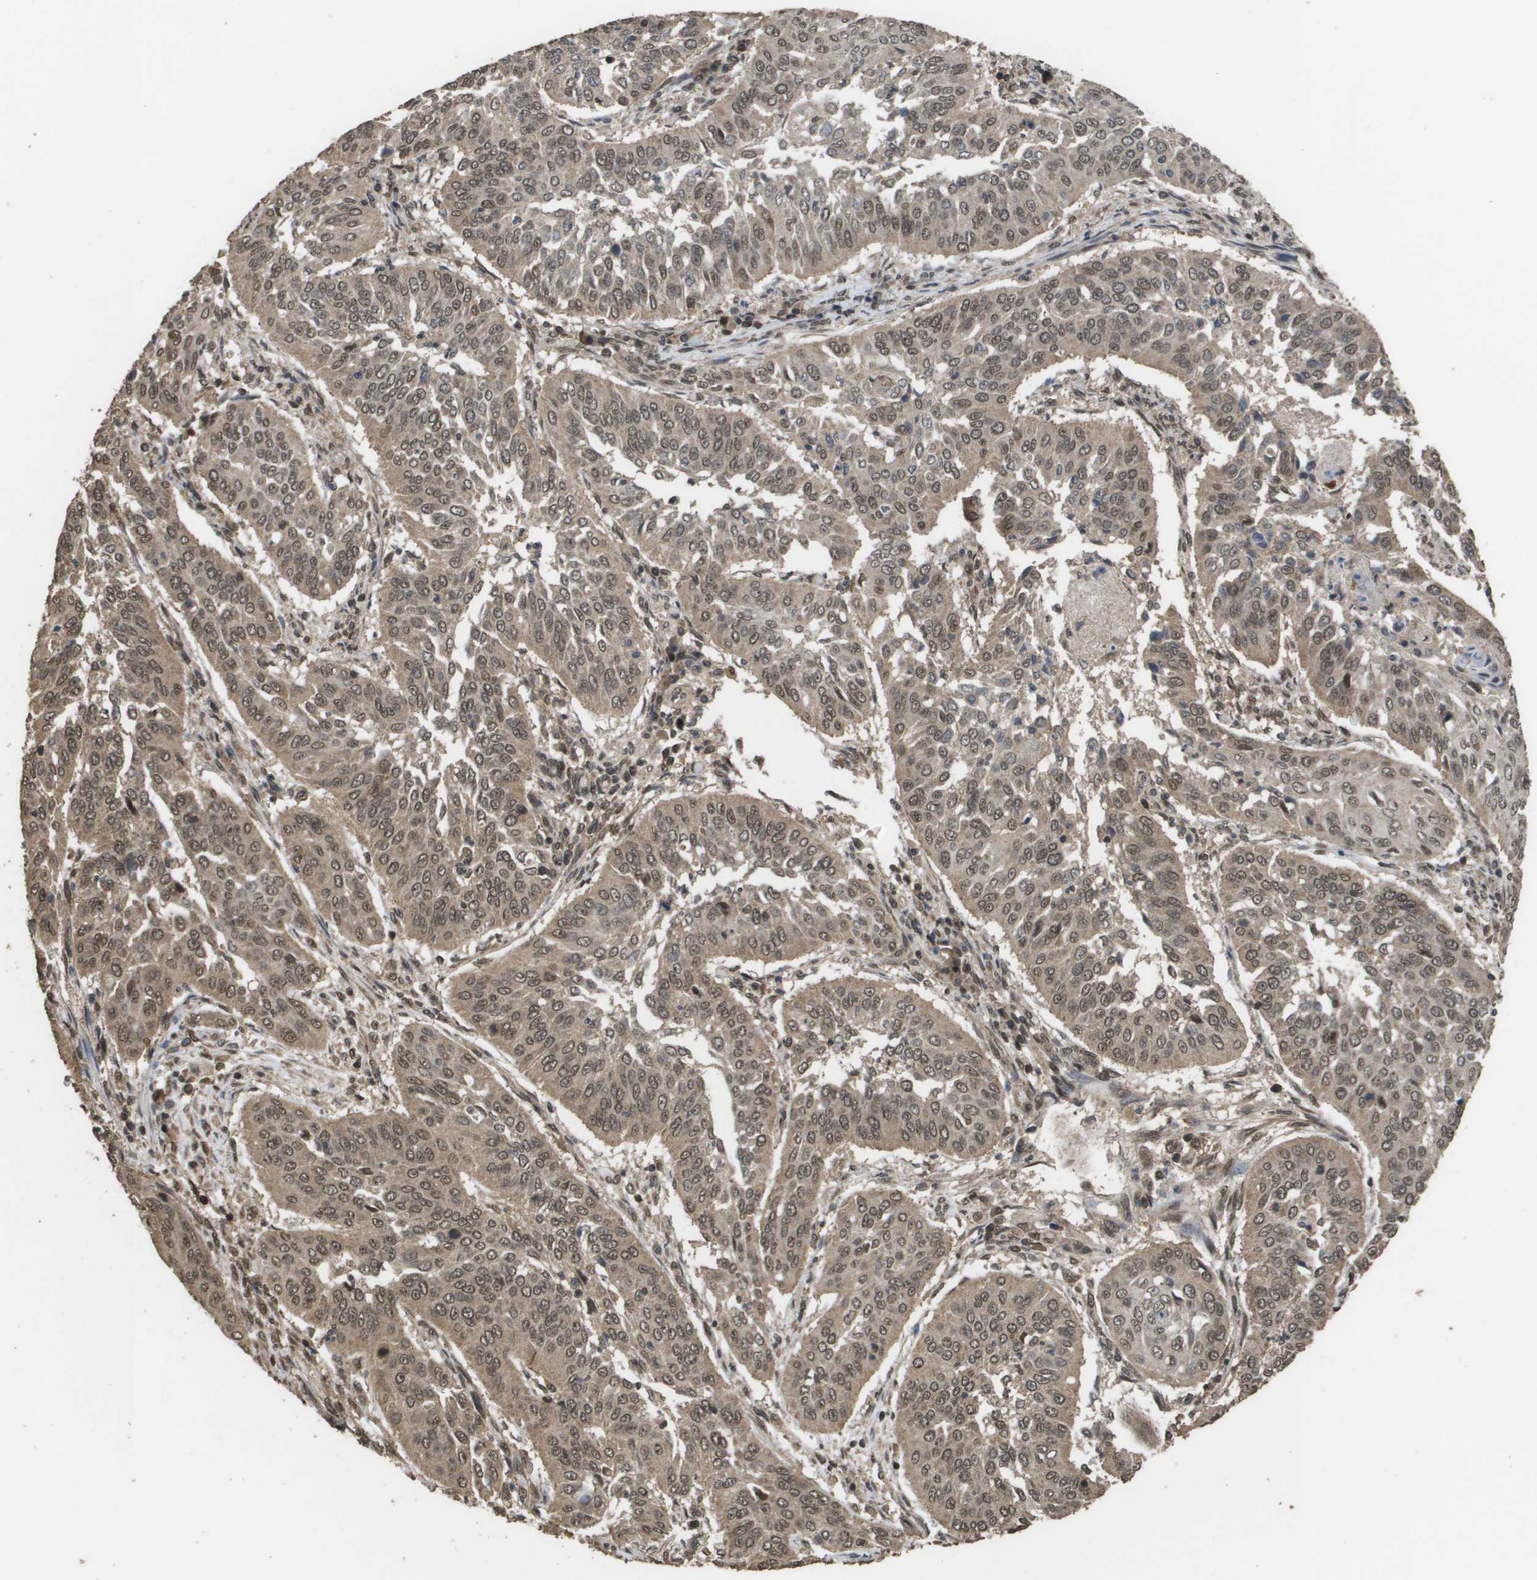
{"staining": {"intensity": "weak", "quantity": ">75%", "location": "cytoplasmic/membranous,nuclear"}, "tissue": "cervical cancer", "cell_type": "Tumor cells", "image_type": "cancer", "snomed": [{"axis": "morphology", "description": "Normal tissue, NOS"}, {"axis": "morphology", "description": "Squamous cell carcinoma, NOS"}, {"axis": "topography", "description": "Cervix"}], "caption": "IHC (DAB) staining of cervical squamous cell carcinoma displays weak cytoplasmic/membranous and nuclear protein expression in approximately >75% of tumor cells.", "gene": "AXIN2", "patient": {"sex": "female", "age": 39}}